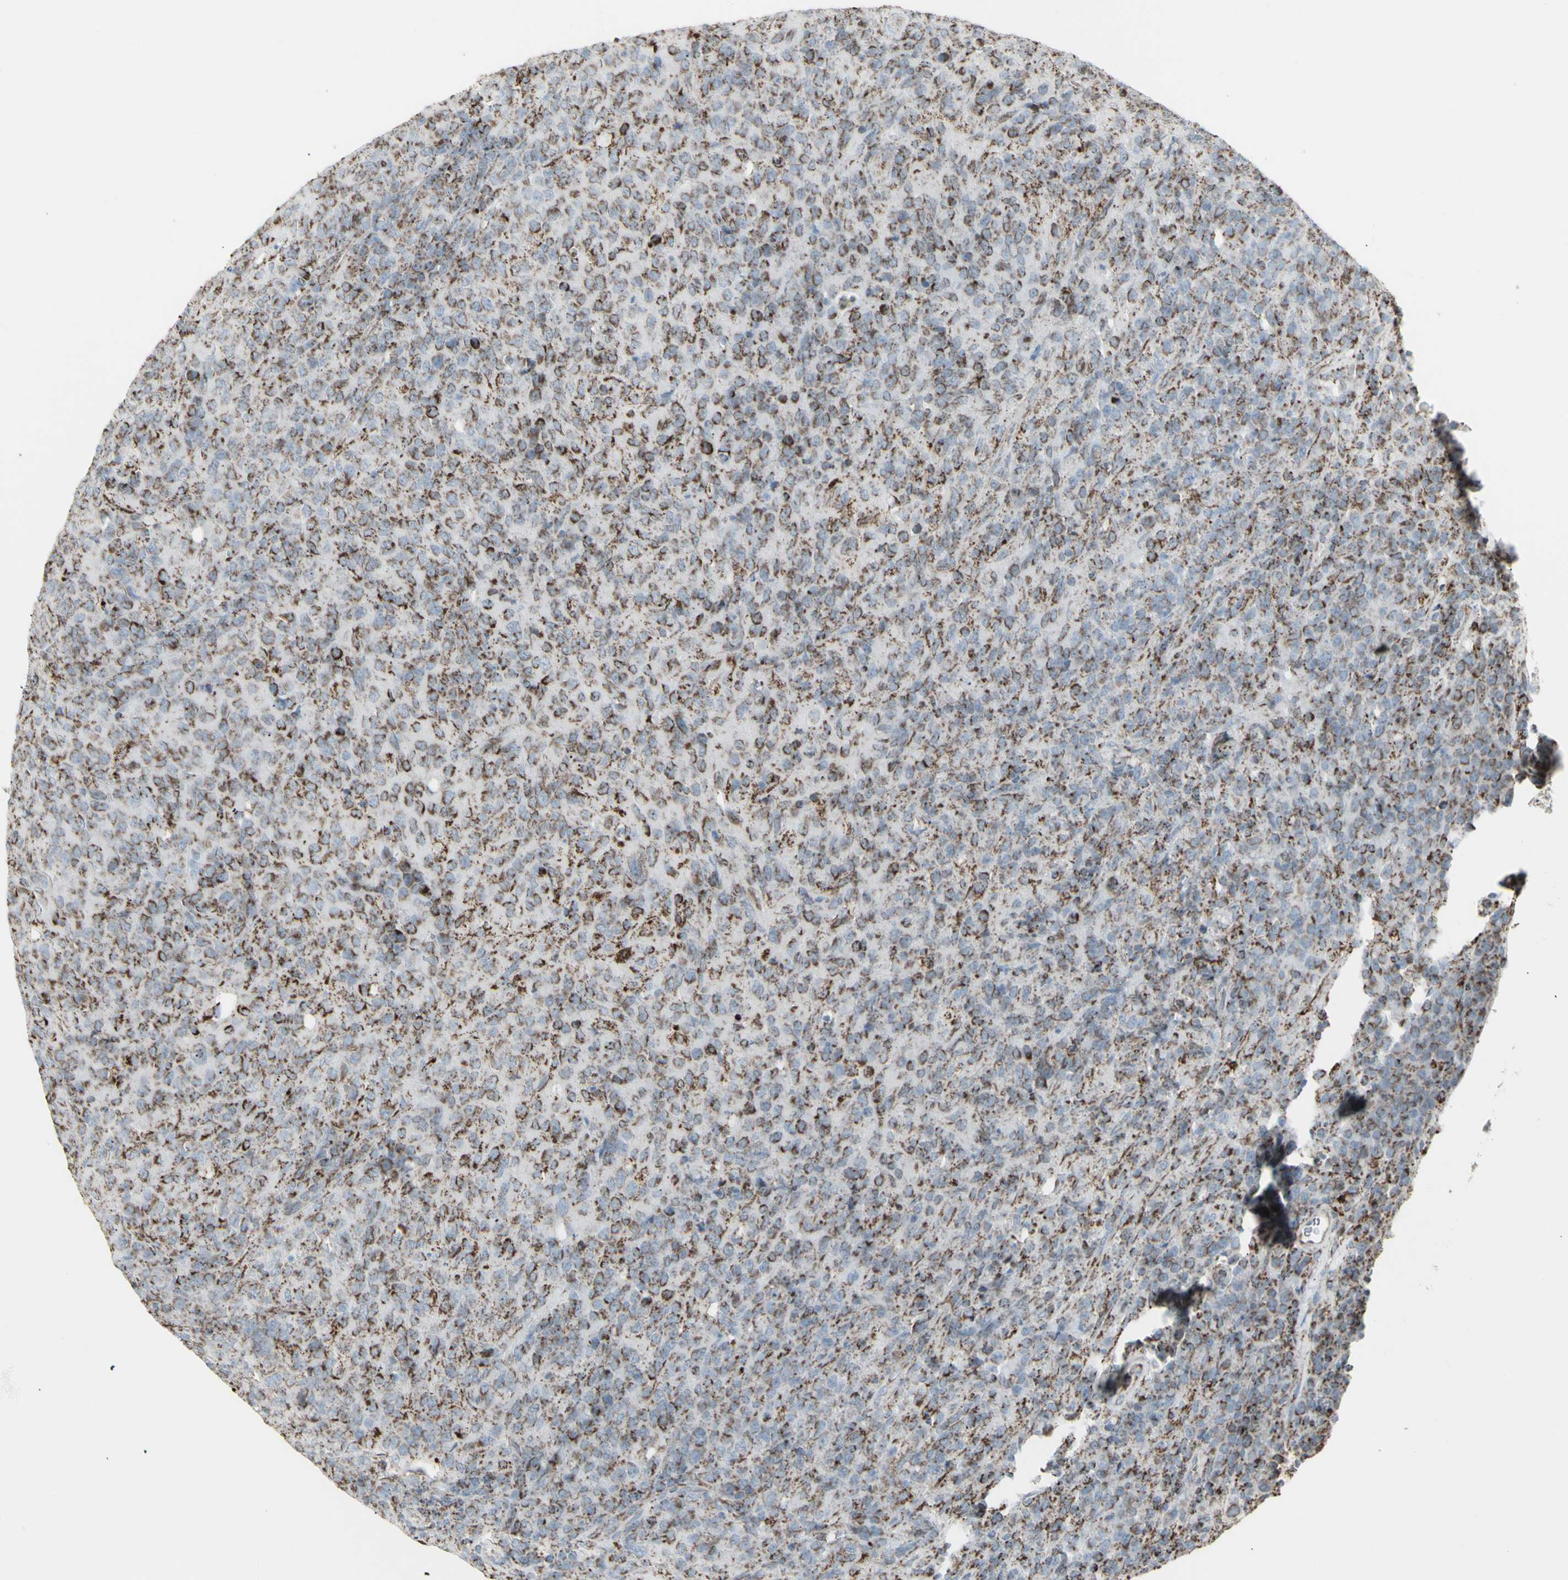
{"staining": {"intensity": "moderate", "quantity": "25%-75%", "location": "cytoplasmic/membranous"}, "tissue": "lymphoma", "cell_type": "Tumor cells", "image_type": "cancer", "snomed": [{"axis": "morphology", "description": "Malignant lymphoma, non-Hodgkin's type, High grade"}, {"axis": "topography", "description": "Tonsil"}], "caption": "Human lymphoma stained with a brown dye demonstrates moderate cytoplasmic/membranous positive positivity in about 25%-75% of tumor cells.", "gene": "PLGRKT", "patient": {"sex": "female", "age": 36}}